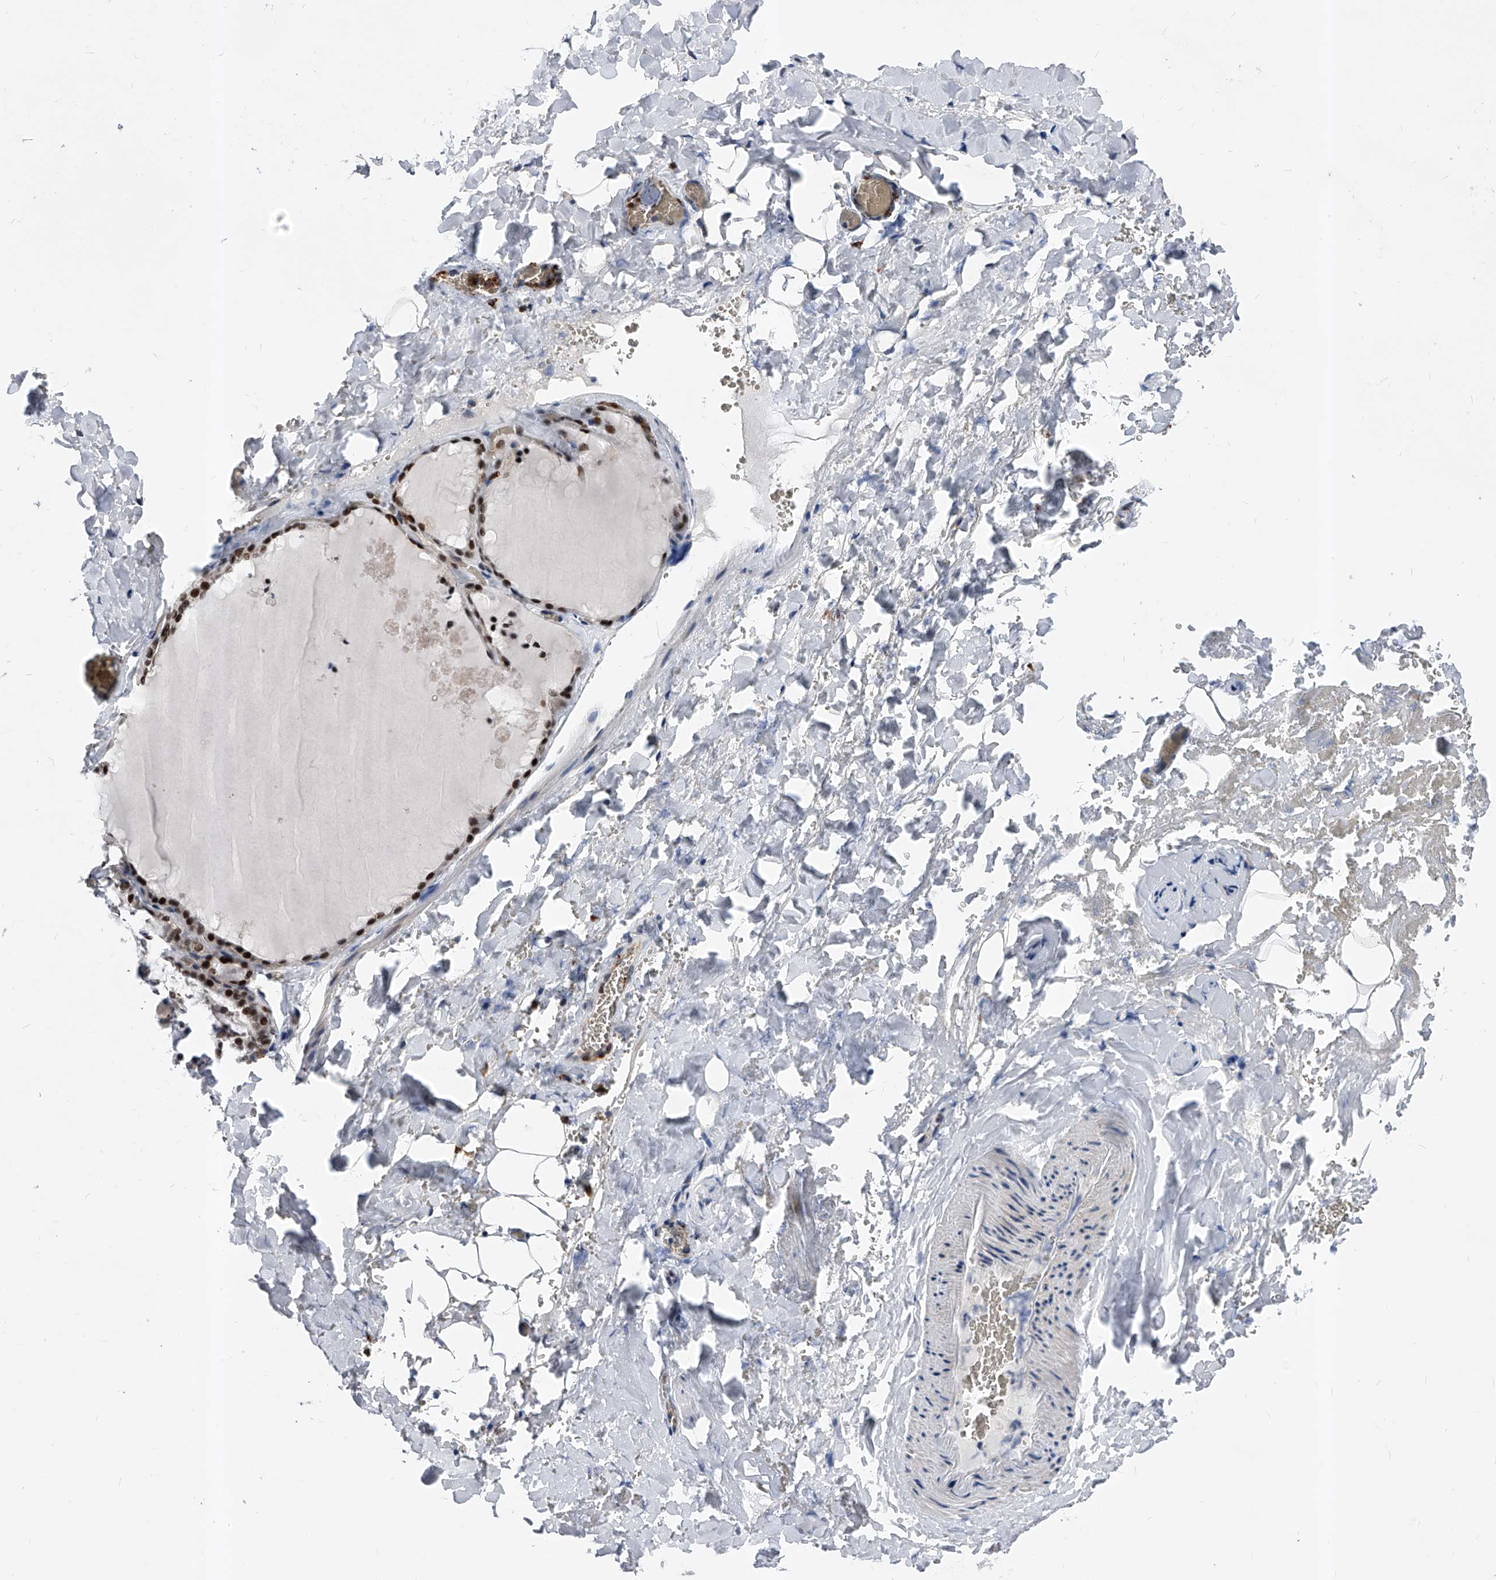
{"staining": {"intensity": "strong", "quantity": ">75%", "location": "nuclear"}, "tissue": "thyroid gland", "cell_type": "Glandular cells", "image_type": "normal", "snomed": [{"axis": "morphology", "description": "Normal tissue, NOS"}, {"axis": "topography", "description": "Thyroid gland"}], "caption": "IHC image of unremarkable thyroid gland: human thyroid gland stained using immunohistochemistry (IHC) exhibits high levels of strong protein expression localized specifically in the nuclear of glandular cells, appearing as a nuclear brown color.", "gene": "TESK2", "patient": {"sex": "female", "age": 22}}